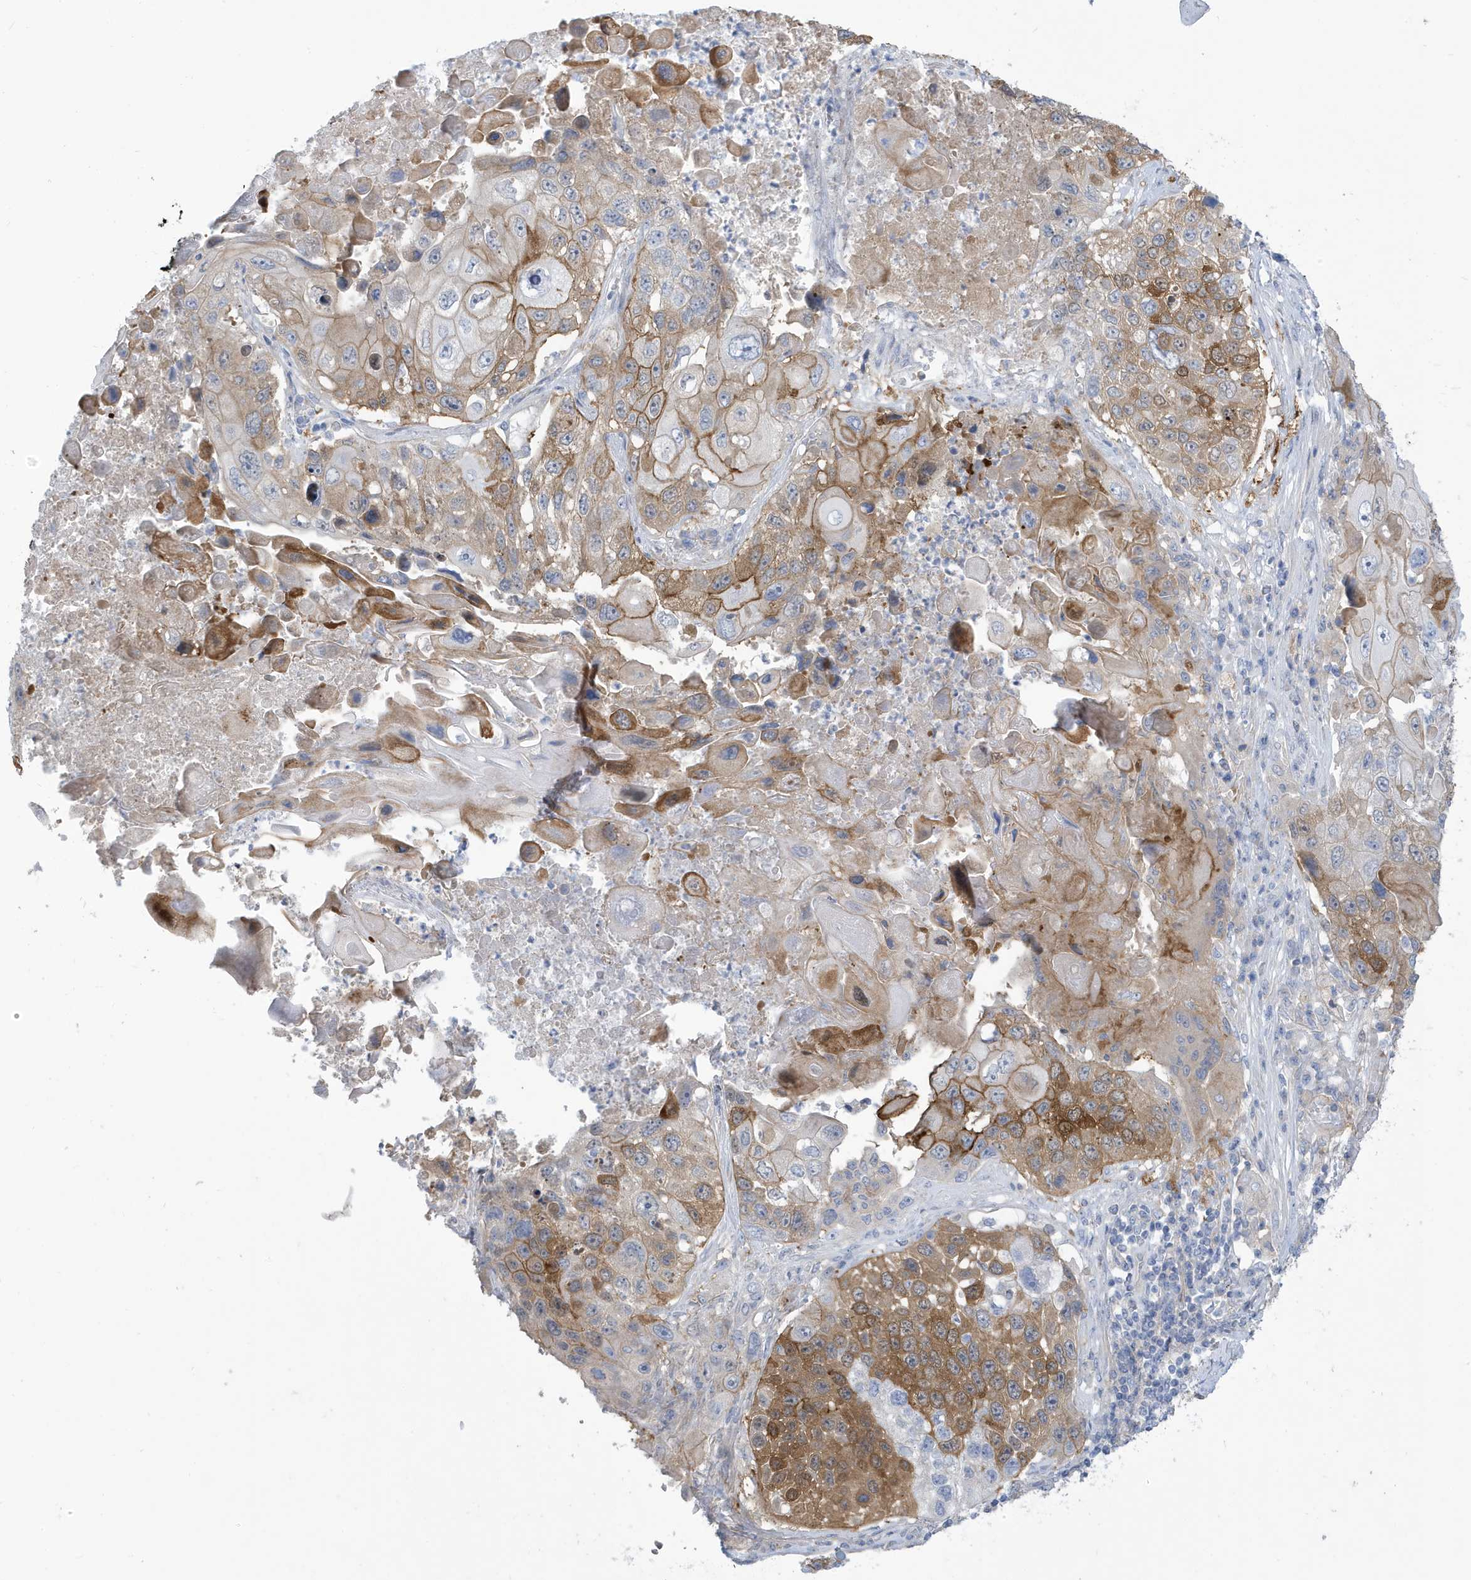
{"staining": {"intensity": "moderate", "quantity": "25%-75%", "location": "cytoplasmic/membranous"}, "tissue": "lung cancer", "cell_type": "Tumor cells", "image_type": "cancer", "snomed": [{"axis": "morphology", "description": "Squamous cell carcinoma, NOS"}, {"axis": "topography", "description": "Lung"}], "caption": "An immunohistochemistry micrograph of neoplastic tissue is shown. Protein staining in brown shows moderate cytoplasmic/membranous positivity in lung cancer within tumor cells. Using DAB (brown) and hematoxylin (blue) stains, captured at high magnification using brightfield microscopy.", "gene": "ATP13A5", "patient": {"sex": "male", "age": 61}}